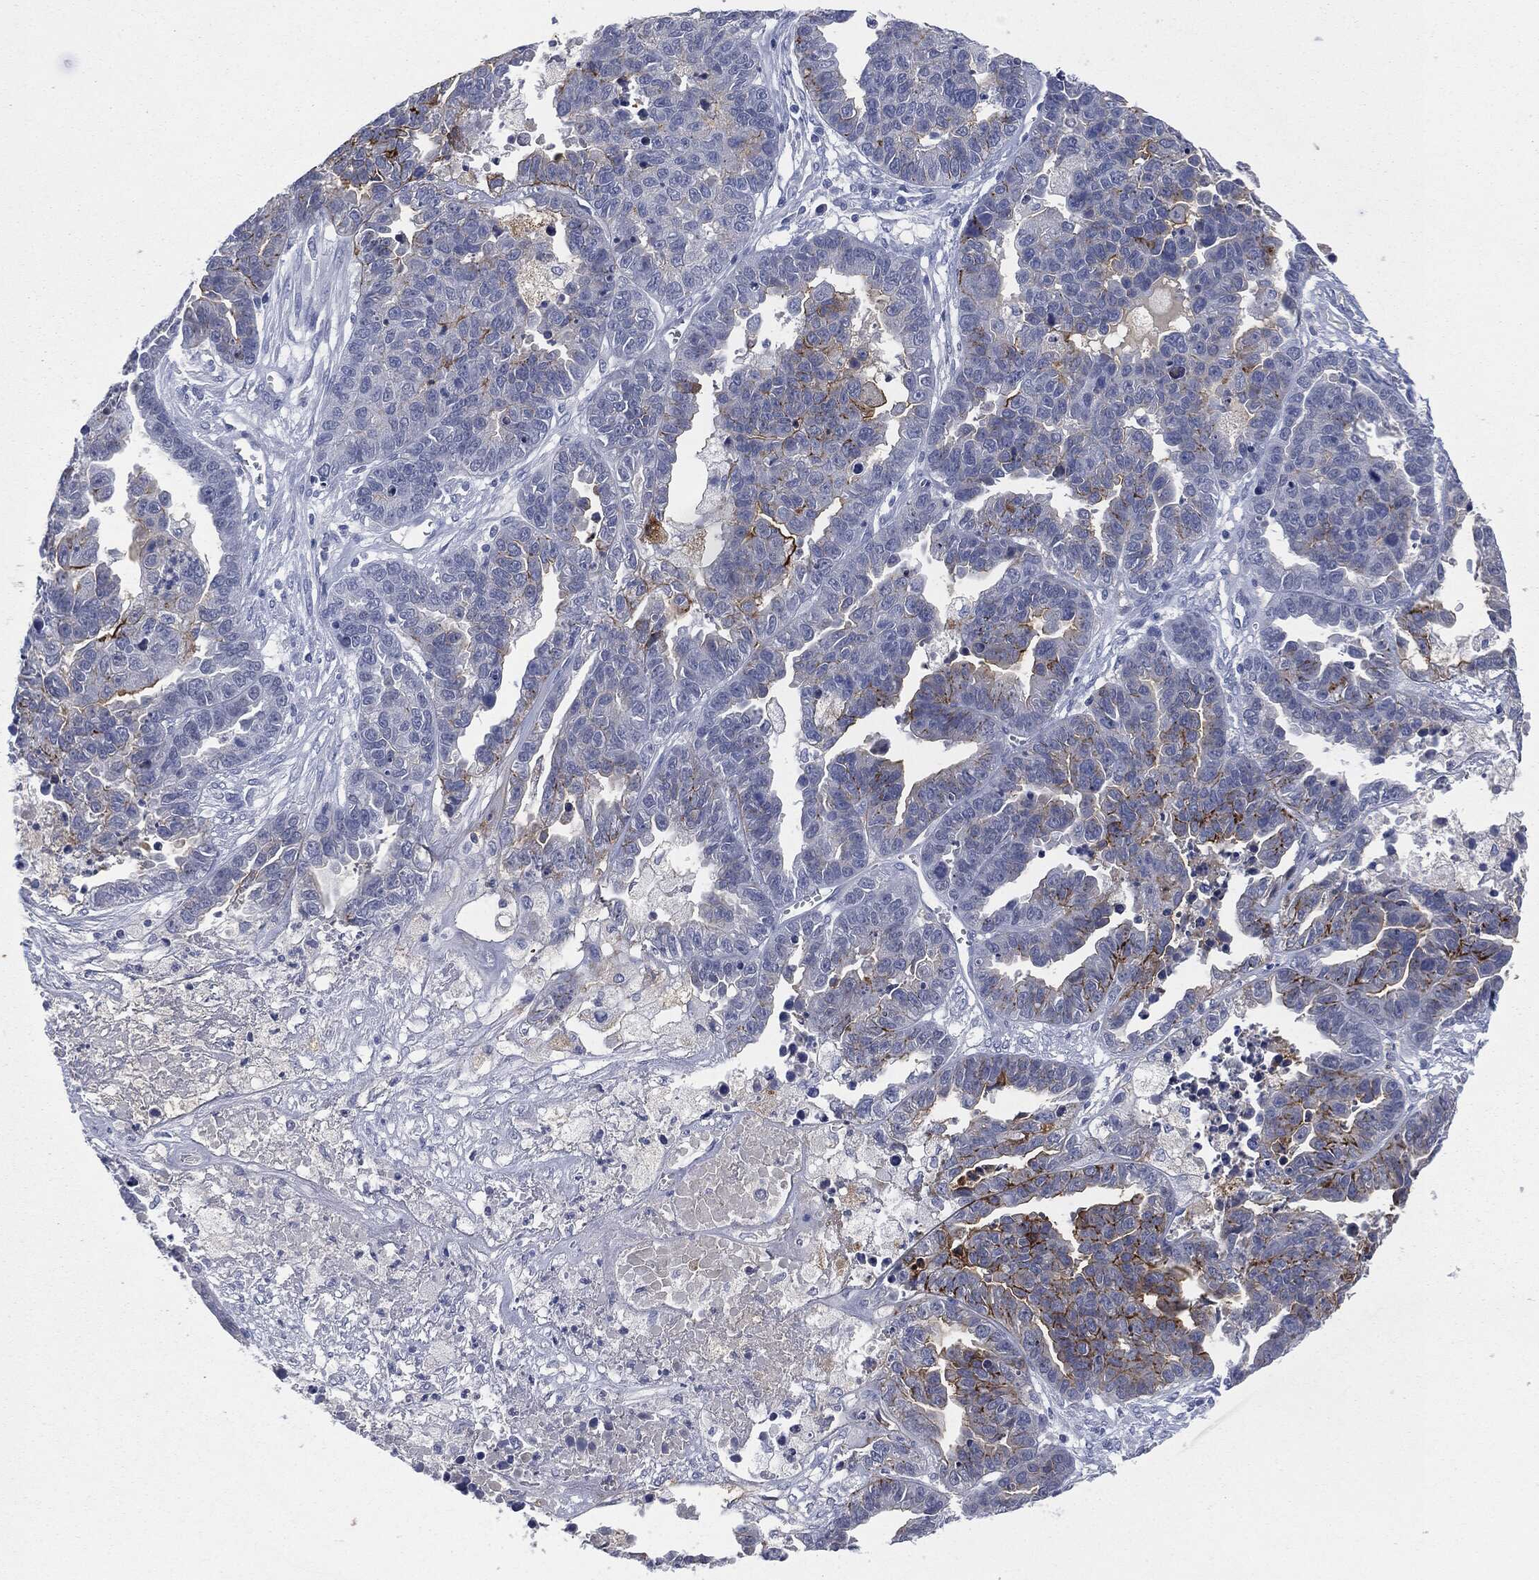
{"staining": {"intensity": "strong", "quantity": "<25%", "location": "cytoplasmic/membranous"}, "tissue": "ovarian cancer", "cell_type": "Tumor cells", "image_type": "cancer", "snomed": [{"axis": "morphology", "description": "Cystadenocarcinoma, serous, NOS"}, {"axis": "topography", "description": "Ovary"}], "caption": "There is medium levels of strong cytoplasmic/membranous positivity in tumor cells of ovarian cancer (serous cystadenocarcinoma), as demonstrated by immunohistochemical staining (brown color).", "gene": "MUC16", "patient": {"sex": "female", "age": 87}}